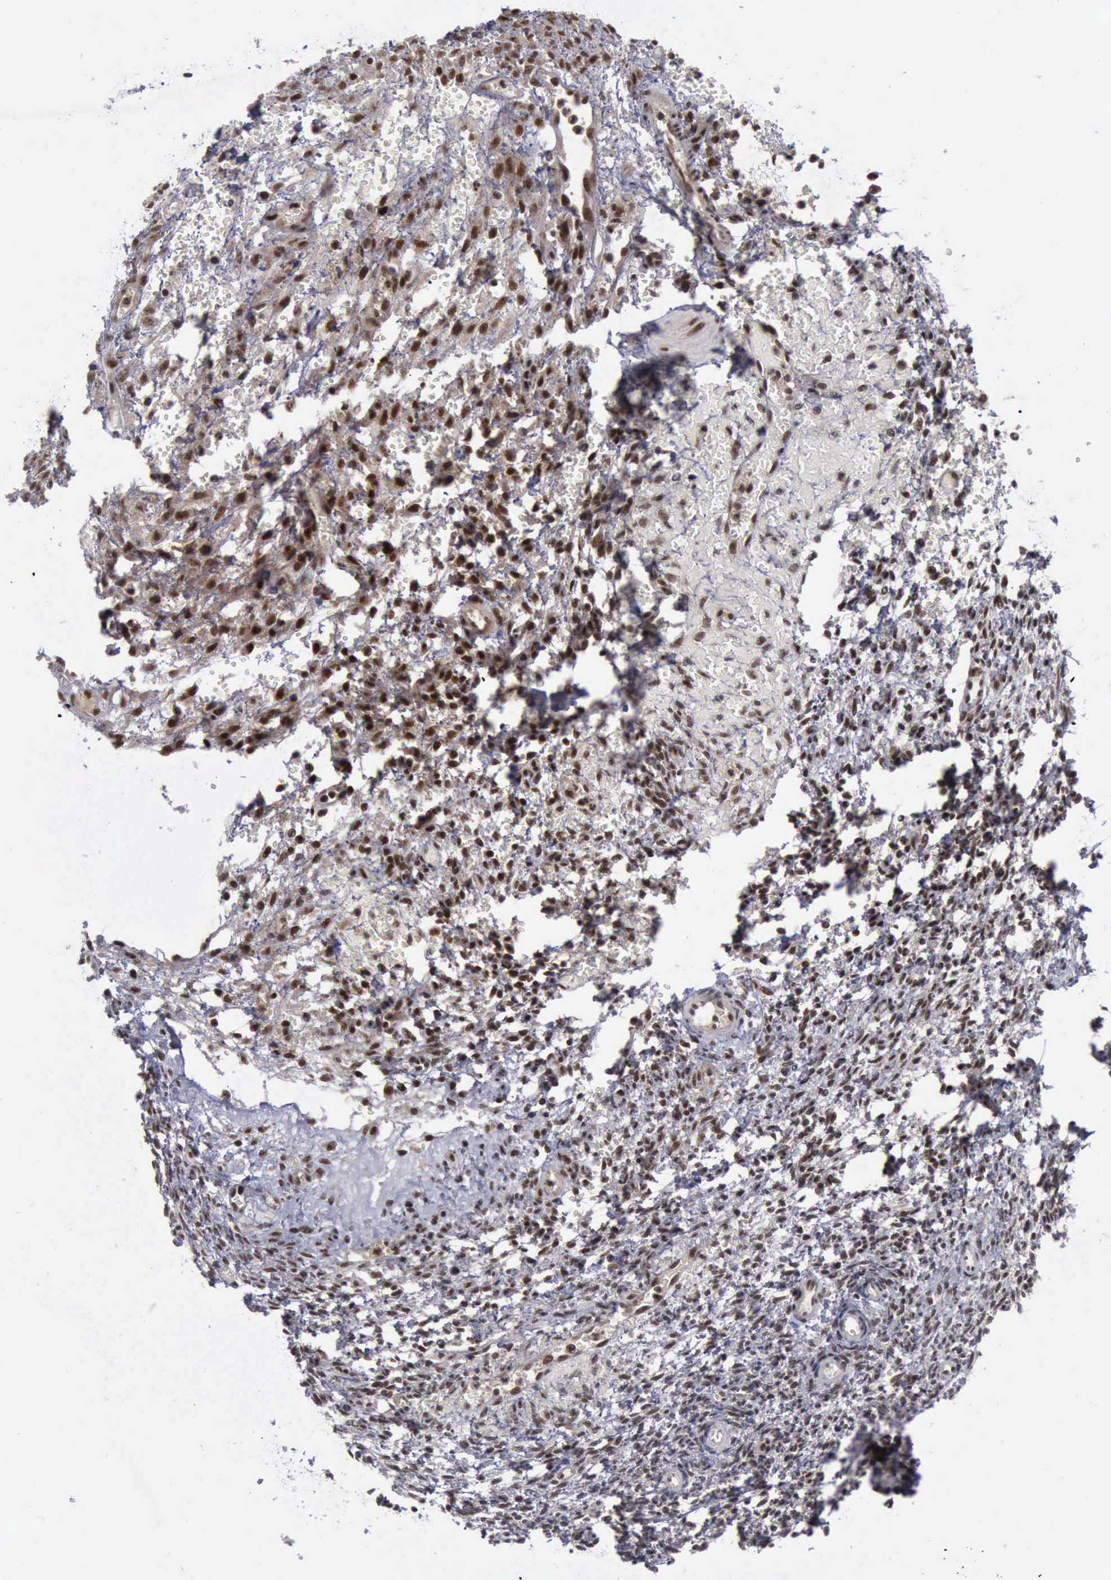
{"staining": {"intensity": "weak", "quantity": ">75%", "location": "cytoplasmic/membranous,nuclear"}, "tissue": "ovary", "cell_type": "Ovarian stroma cells", "image_type": "normal", "snomed": [{"axis": "morphology", "description": "Normal tissue, NOS"}, {"axis": "topography", "description": "Ovary"}], "caption": "Normal ovary exhibits weak cytoplasmic/membranous,nuclear staining in approximately >75% of ovarian stroma cells, visualized by immunohistochemistry.", "gene": "ATM", "patient": {"sex": "female", "age": 39}}